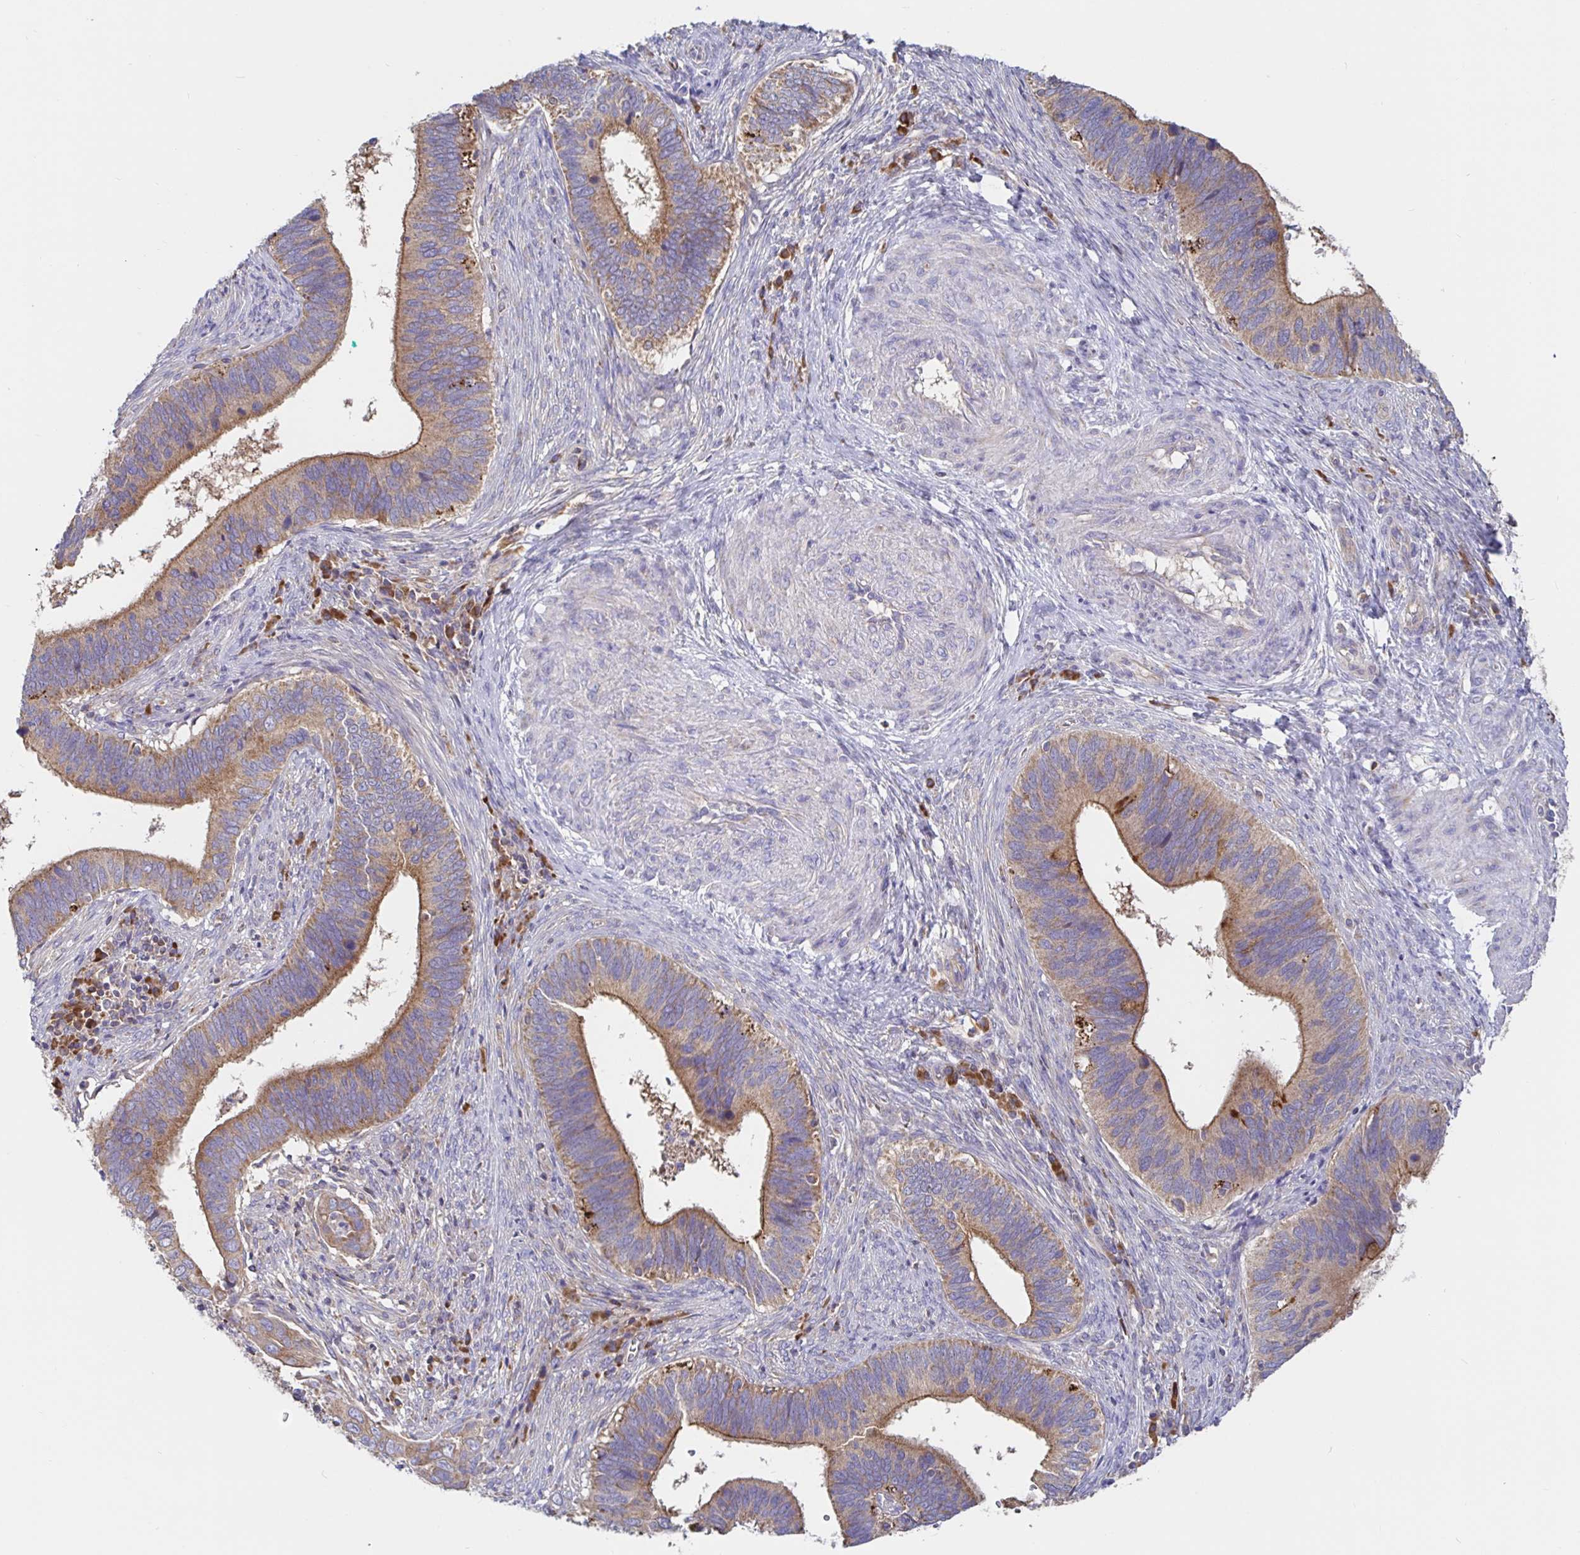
{"staining": {"intensity": "moderate", "quantity": ">75%", "location": "cytoplasmic/membranous"}, "tissue": "cervical cancer", "cell_type": "Tumor cells", "image_type": "cancer", "snomed": [{"axis": "morphology", "description": "Adenocarcinoma, NOS"}, {"axis": "topography", "description": "Cervix"}], "caption": "Immunohistochemistry staining of cervical cancer (adenocarcinoma), which shows medium levels of moderate cytoplasmic/membranous staining in about >75% of tumor cells indicating moderate cytoplasmic/membranous protein staining. The staining was performed using DAB (3,3'-diaminobenzidine) (brown) for protein detection and nuclei were counterstained in hematoxylin (blue).", "gene": "PRDX3", "patient": {"sex": "female", "age": 42}}